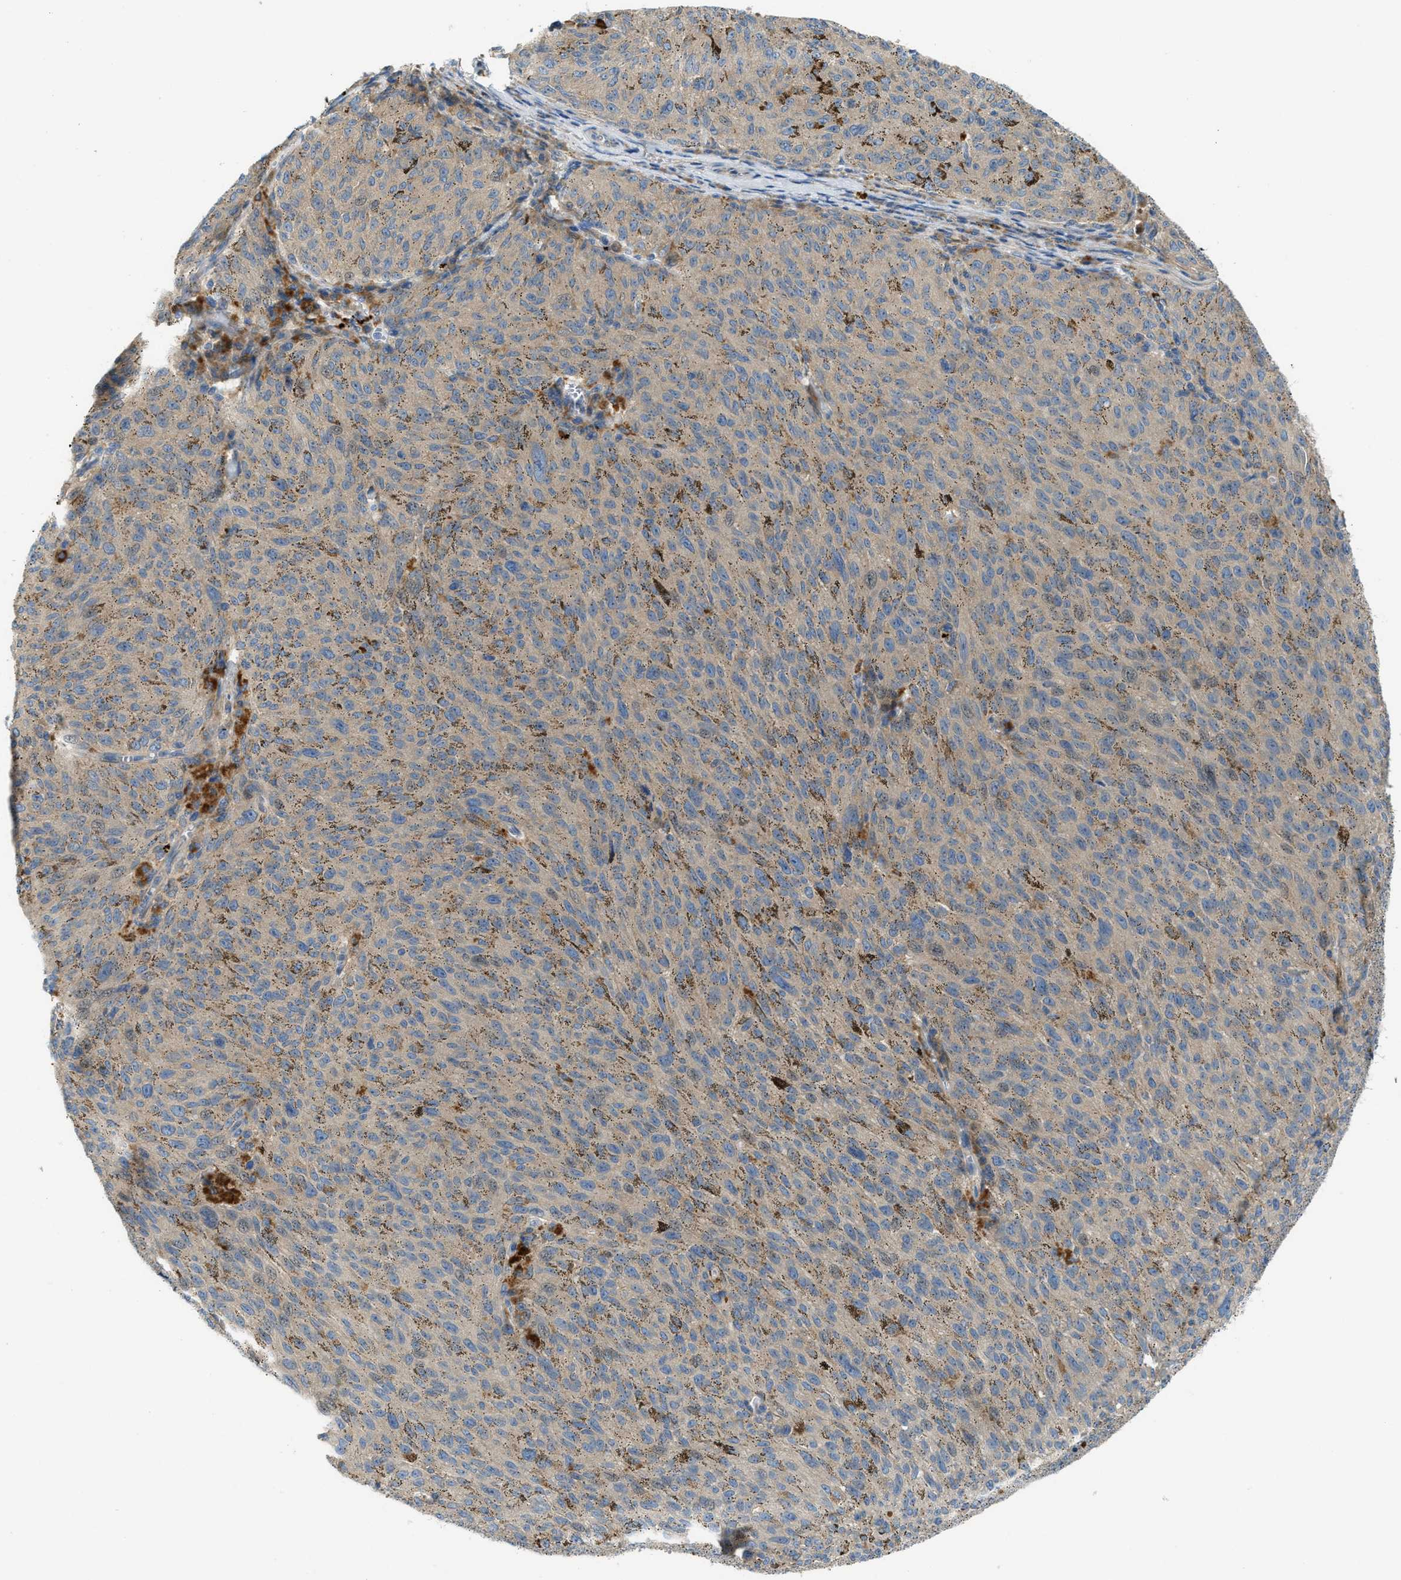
{"staining": {"intensity": "negative", "quantity": "none", "location": "none"}, "tissue": "melanoma", "cell_type": "Tumor cells", "image_type": "cancer", "snomed": [{"axis": "morphology", "description": "Malignant melanoma, NOS"}, {"axis": "topography", "description": "Skin"}], "caption": "Tumor cells are negative for brown protein staining in malignant melanoma.", "gene": "KLHDC10", "patient": {"sex": "female", "age": 72}}